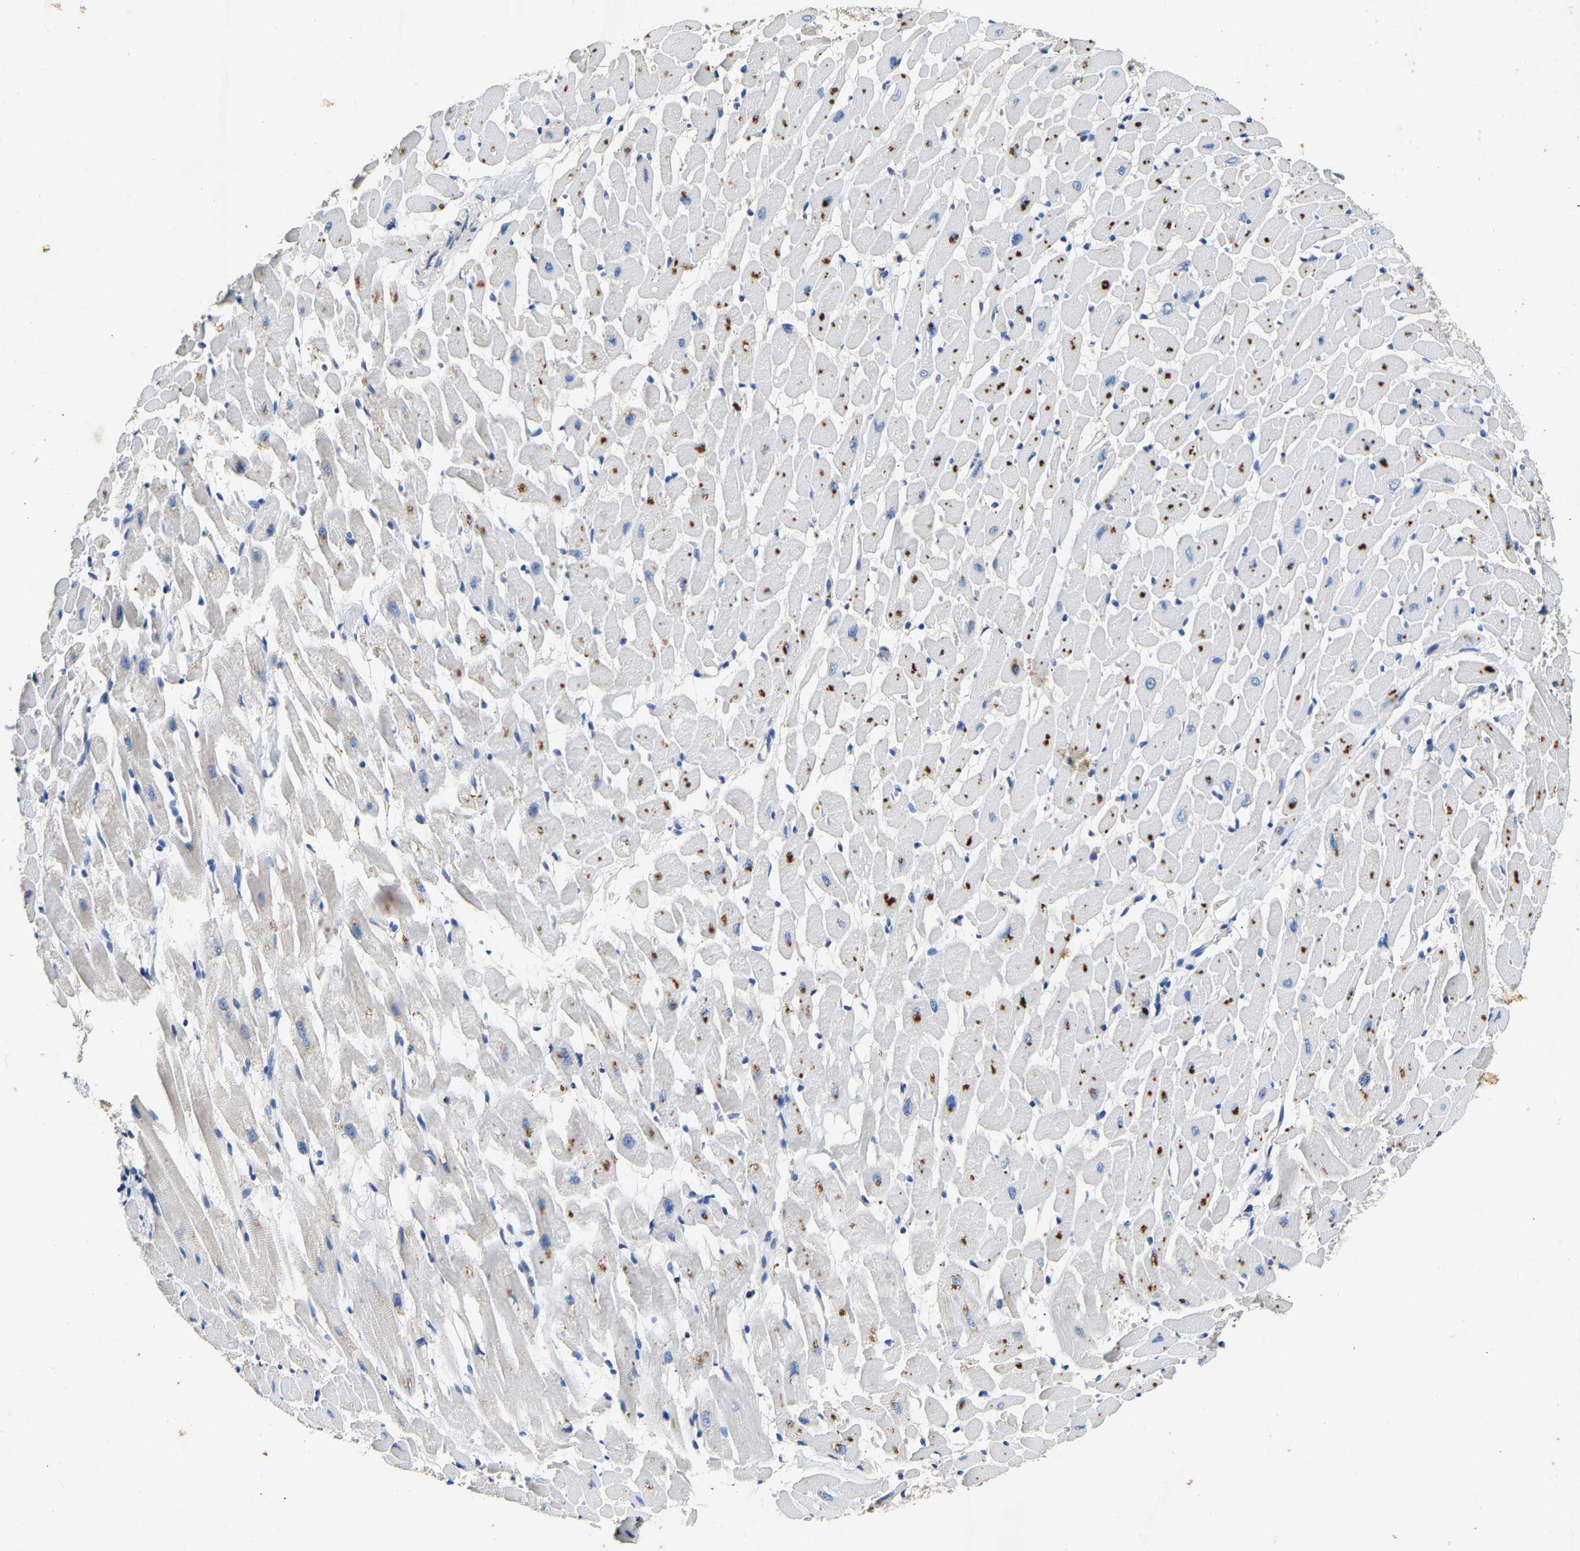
{"staining": {"intensity": "moderate", "quantity": "25%-75%", "location": "cytoplasmic/membranous"}, "tissue": "heart muscle", "cell_type": "Cardiomyocytes", "image_type": "normal", "snomed": [{"axis": "morphology", "description": "Normal tissue, NOS"}, {"axis": "topography", "description": "Heart"}], "caption": "Brown immunohistochemical staining in unremarkable human heart muscle displays moderate cytoplasmic/membranous positivity in about 25%-75% of cardiomyocytes.", "gene": "SLCO2B1", "patient": {"sex": "male", "age": 45}}